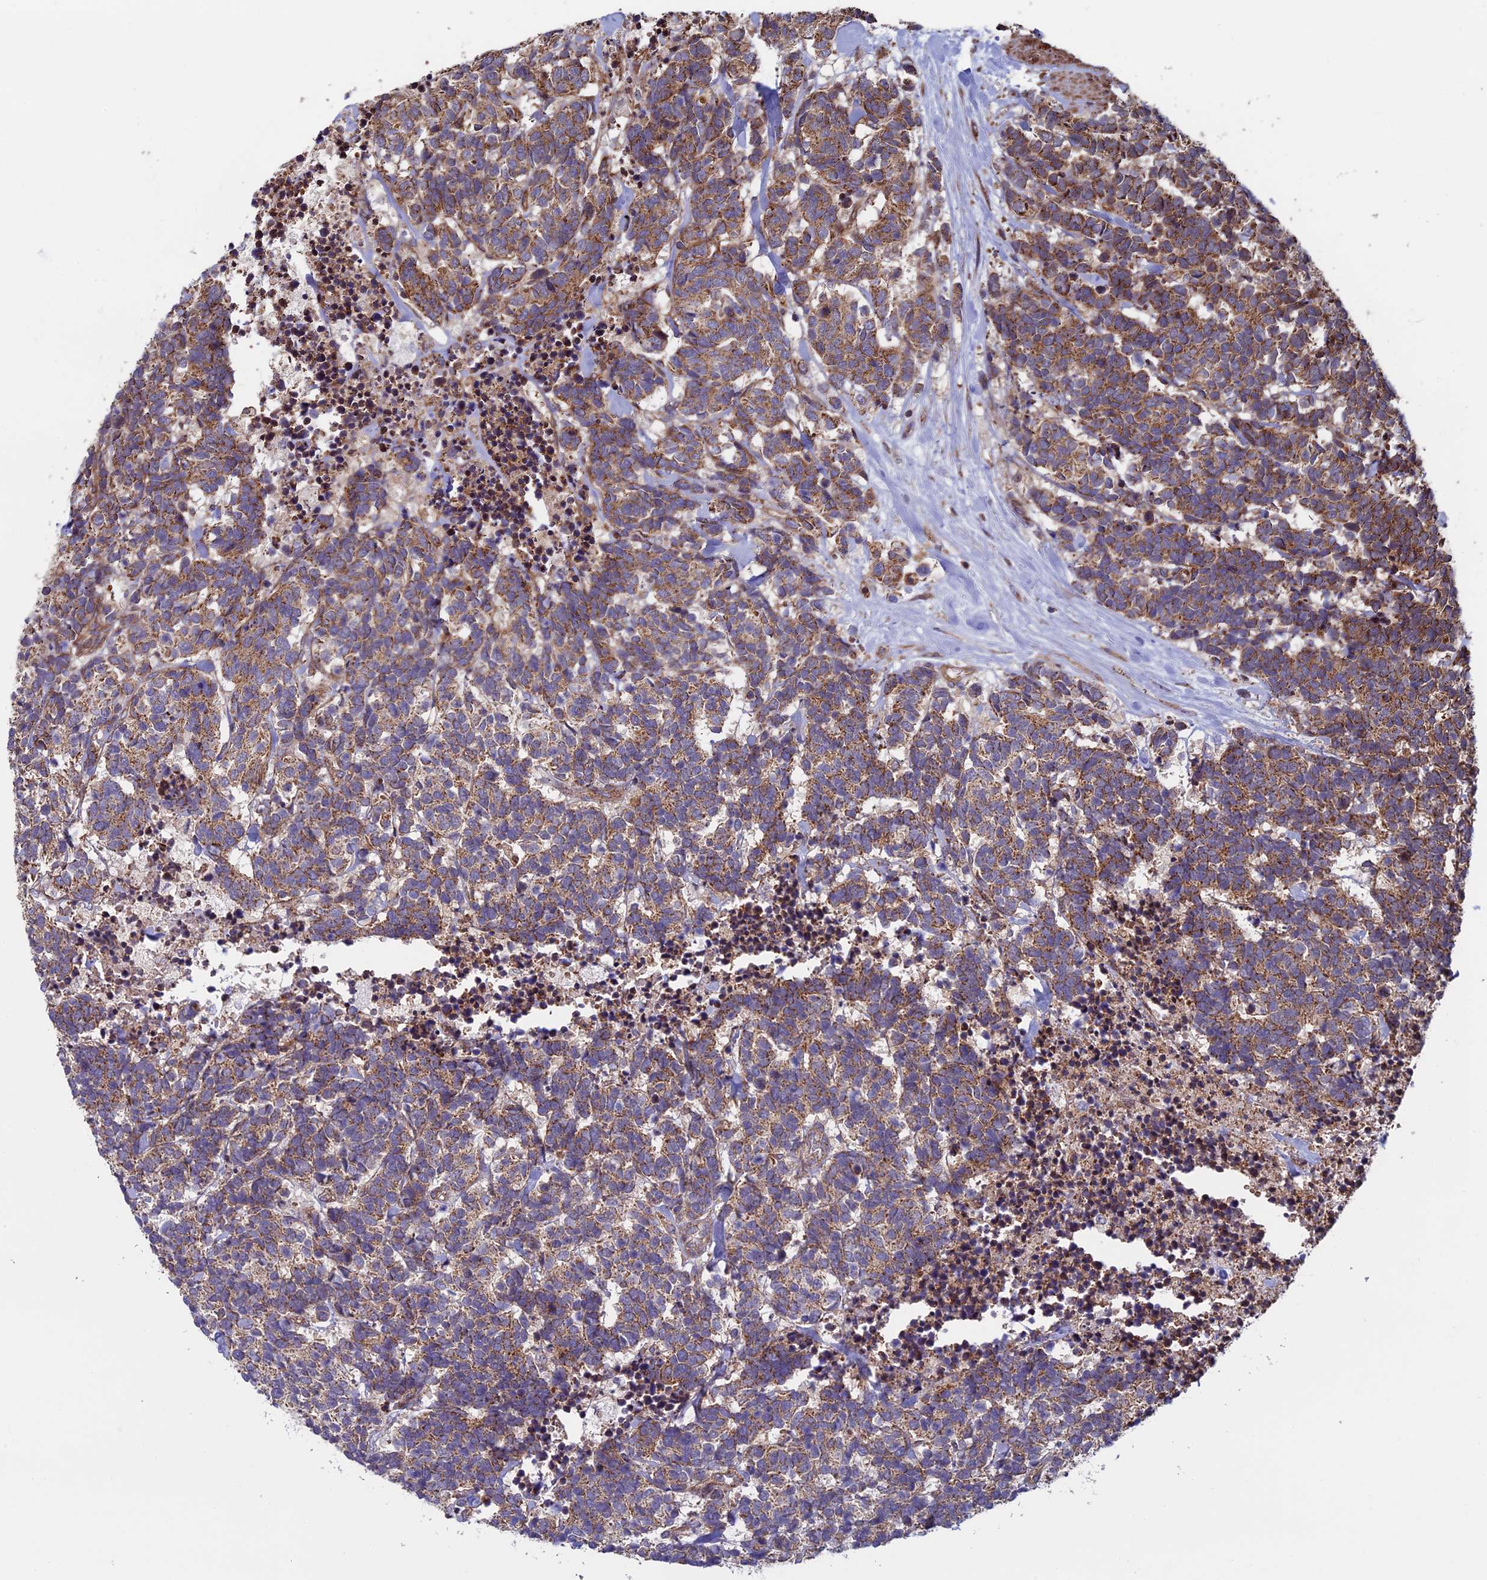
{"staining": {"intensity": "moderate", "quantity": ">75%", "location": "cytoplasmic/membranous"}, "tissue": "carcinoid", "cell_type": "Tumor cells", "image_type": "cancer", "snomed": [{"axis": "morphology", "description": "Carcinoma, NOS"}, {"axis": "morphology", "description": "Carcinoid, malignant, NOS"}, {"axis": "topography", "description": "Urinary bladder"}], "caption": "Immunohistochemical staining of human carcinoid (malignant) shows medium levels of moderate cytoplasmic/membranous protein staining in about >75% of tumor cells.", "gene": "CCDC8", "patient": {"sex": "male", "age": 57}}